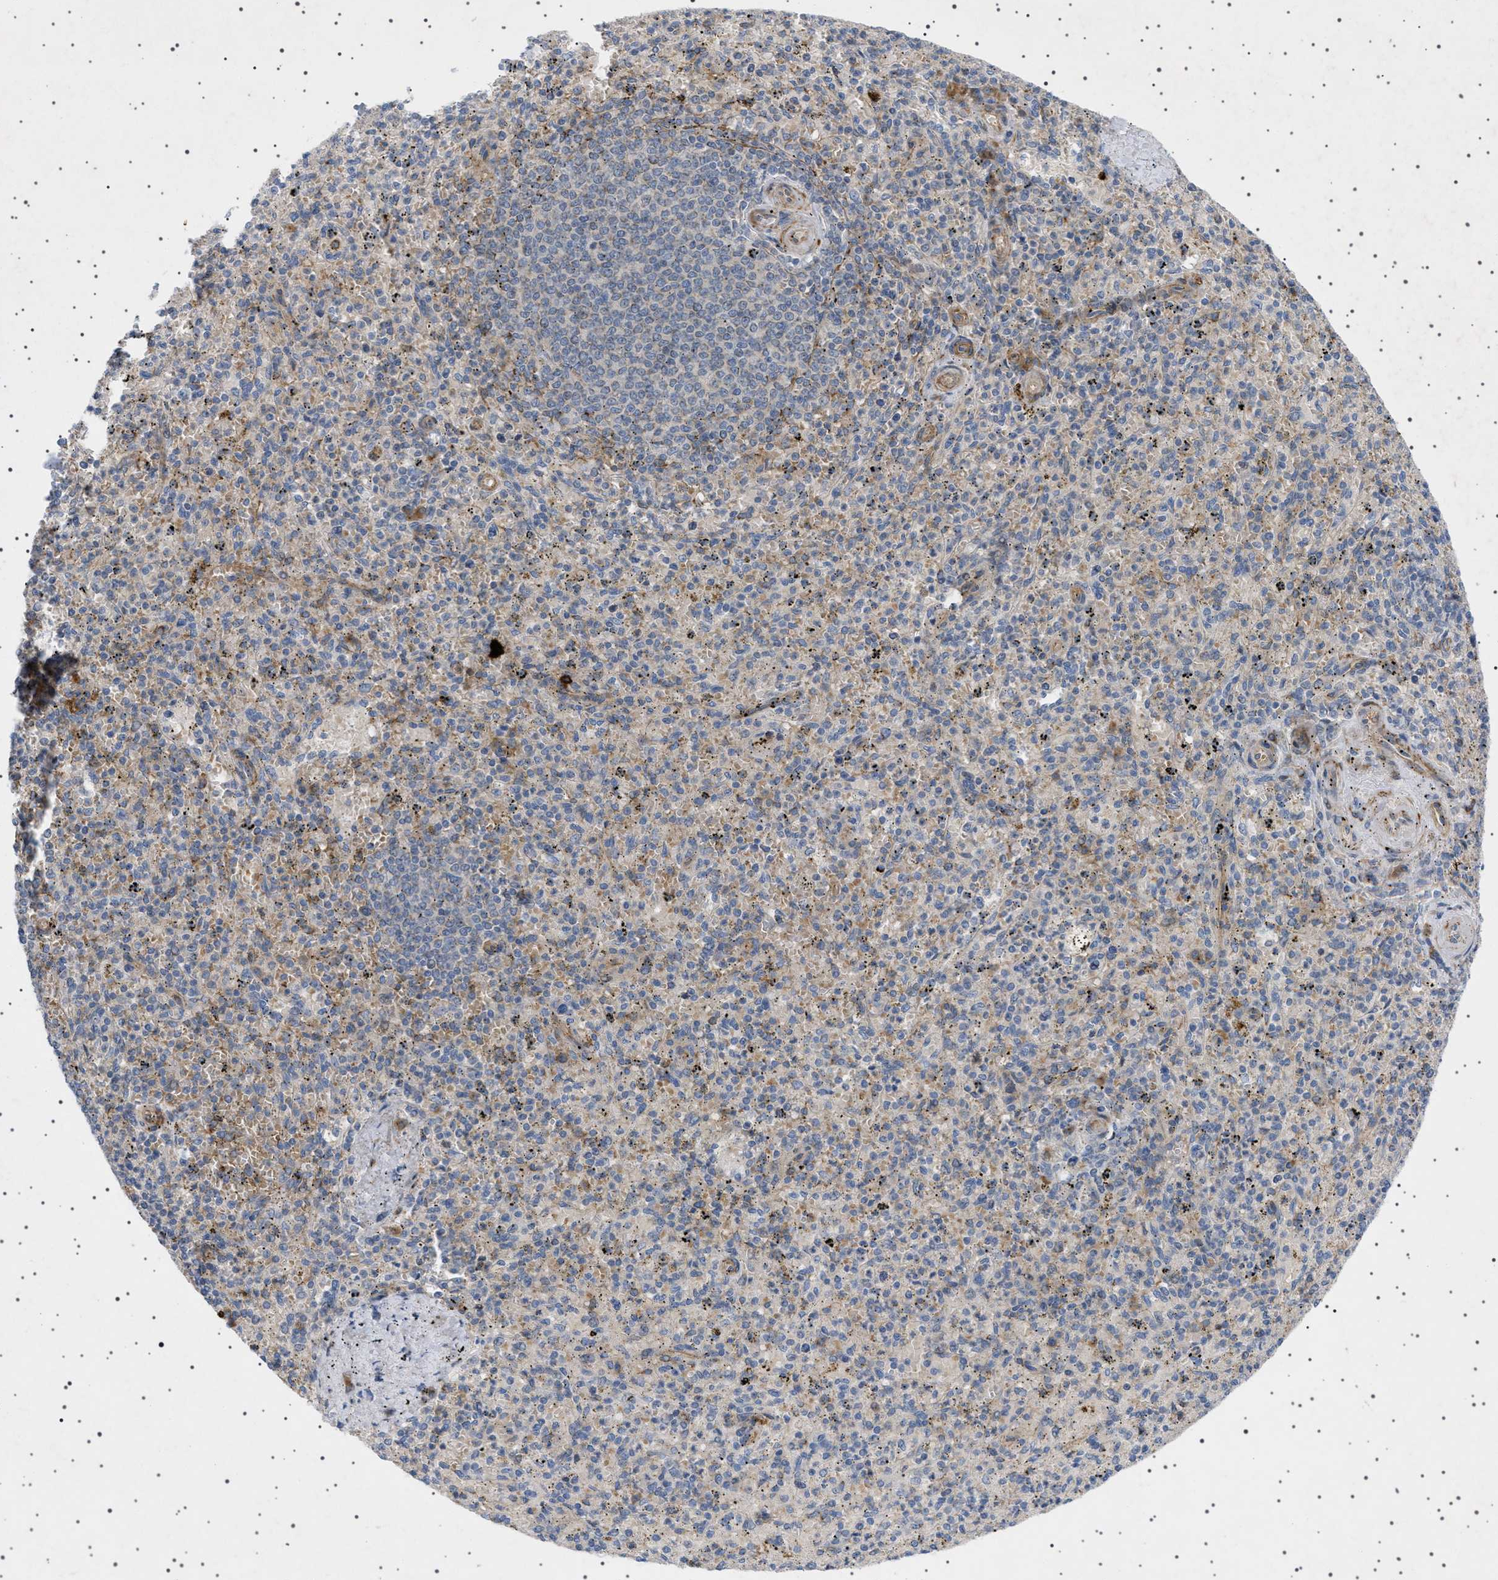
{"staining": {"intensity": "moderate", "quantity": "25%-75%", "location": "cytoplasmic/membranous"}, "tissue": "spleen", "cell_type": "Cells in red pulp", "image_type": "normal", "snomed": [{"axis": "morphology", "description": "Normal tissue, NOS"}, {"axis": "topography", "description": "Spleen"}], "caption": "Cells in red pulp reveal medium levels of moderate cytoplasmic/membranous expression in approximately 25%-75% of cells in normal human spleen.", "gene": "CCDC186", "patient": {"sex": "male", "age": 72}}